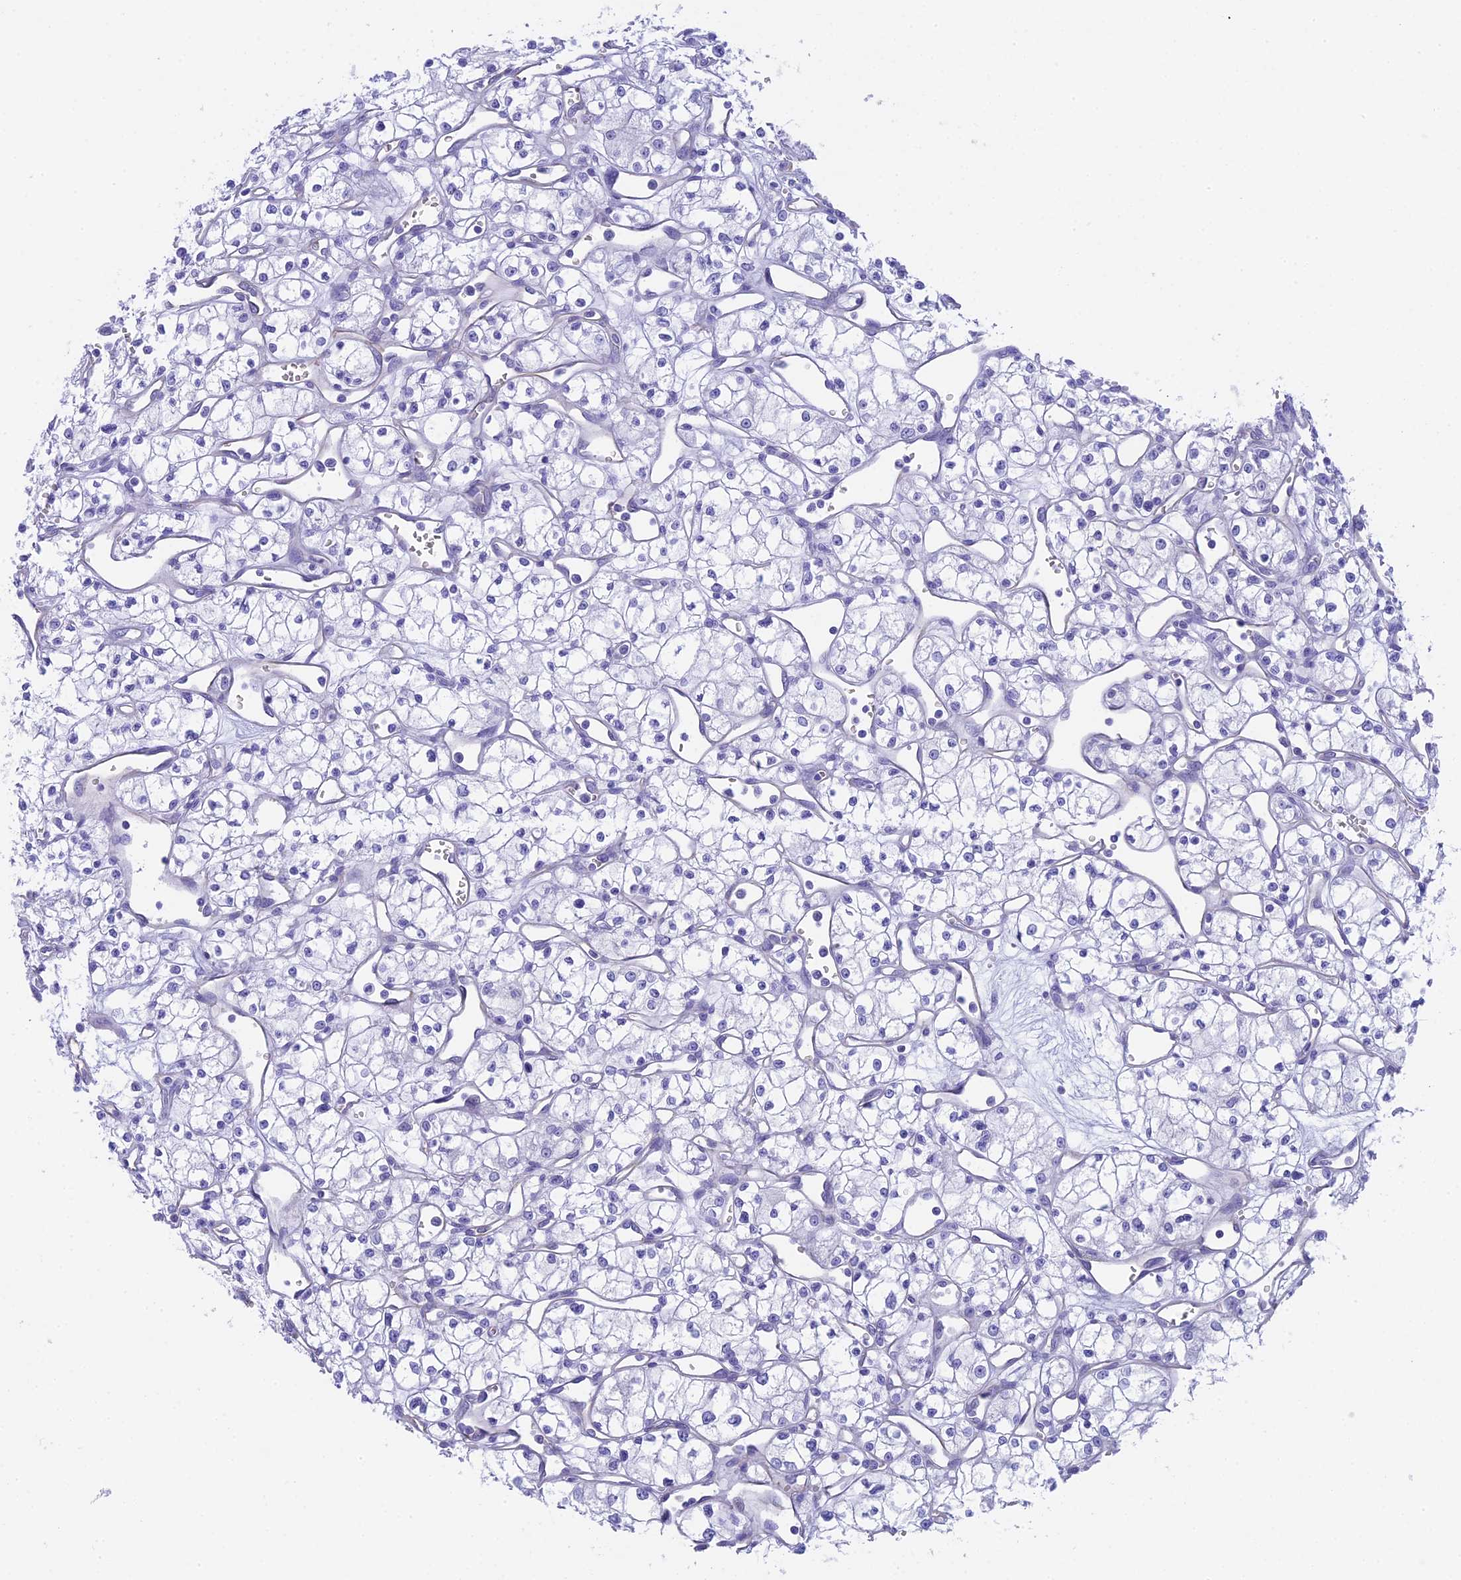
{"staining": {"intensity": "negative", "quantity": "none", "location": "none"}, "tissue": "renal cancer", "cell_type": "Tumor cells", "image_type": "cancer", "snomed": [{"axis": "morphology", "description": "Adenocarcinoma, NOS"}, {"axis": "topography", "description": "Kidney"}], "caption": "Renal cancer stained for a protein using immunohistochemistry (IHC) exhibits no expression tumor cells.", "gene": "TACSTD2", "patient": {"sex": "male", "age": 59}}